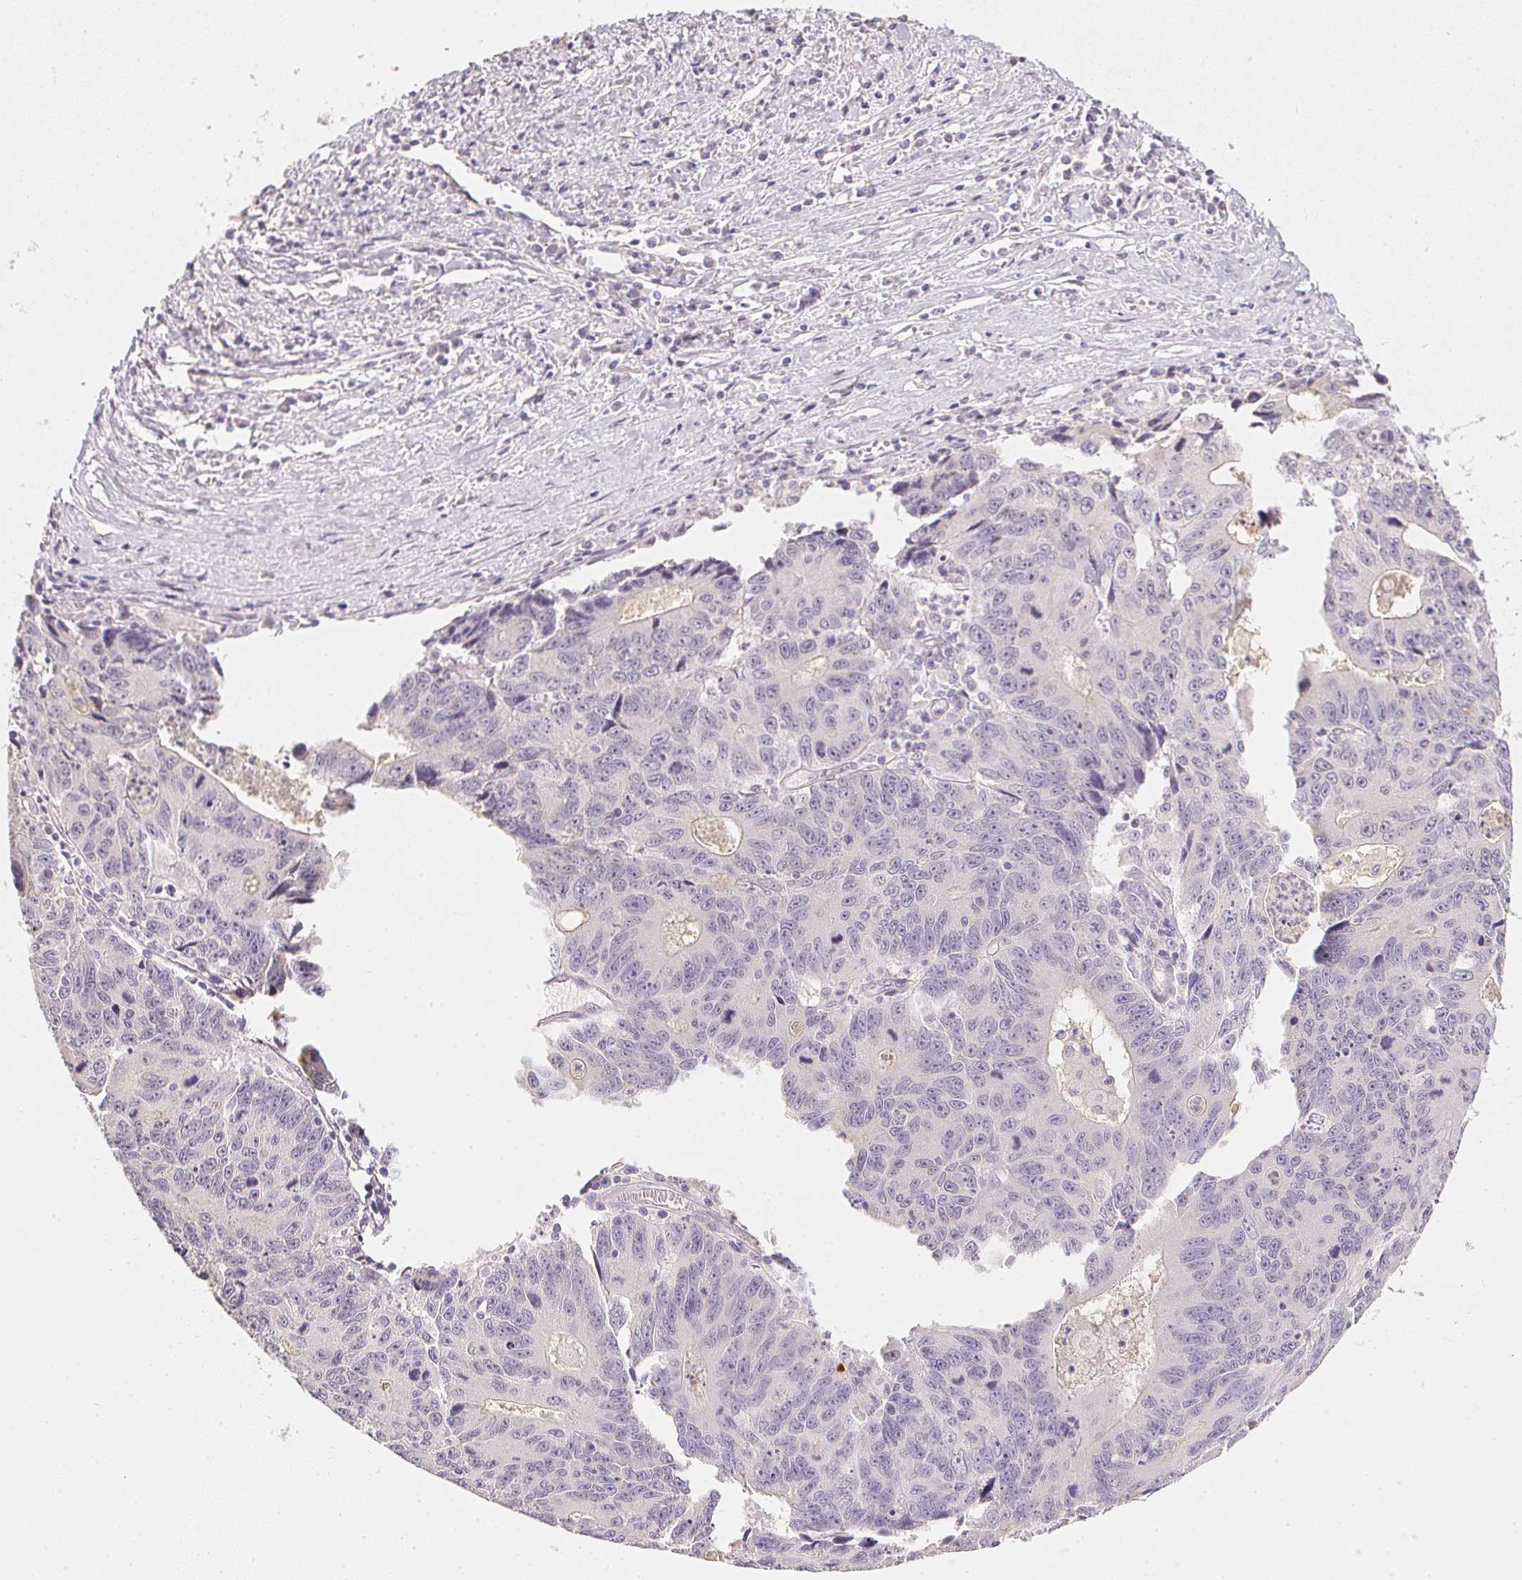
{"staining": {"intensity": "negative", "quantity": "none", "location": "none"}, "tissue": "liver cancer", "cell_type": "Tumor cells", "image_type": "cancer", "snomed": [{"axis": "morphology", "description": "Cholangiocarcinoma"}, {"axis": "topography", "description": "Liver"}], "caption": "A high-resolution histopathology image shows IHC staining of cholangiocarcinoma (liver), which demonstrates no significant positivity in tumor cells.", "gene": "PPY", "patient": {"sex": "male", "age": 65}}